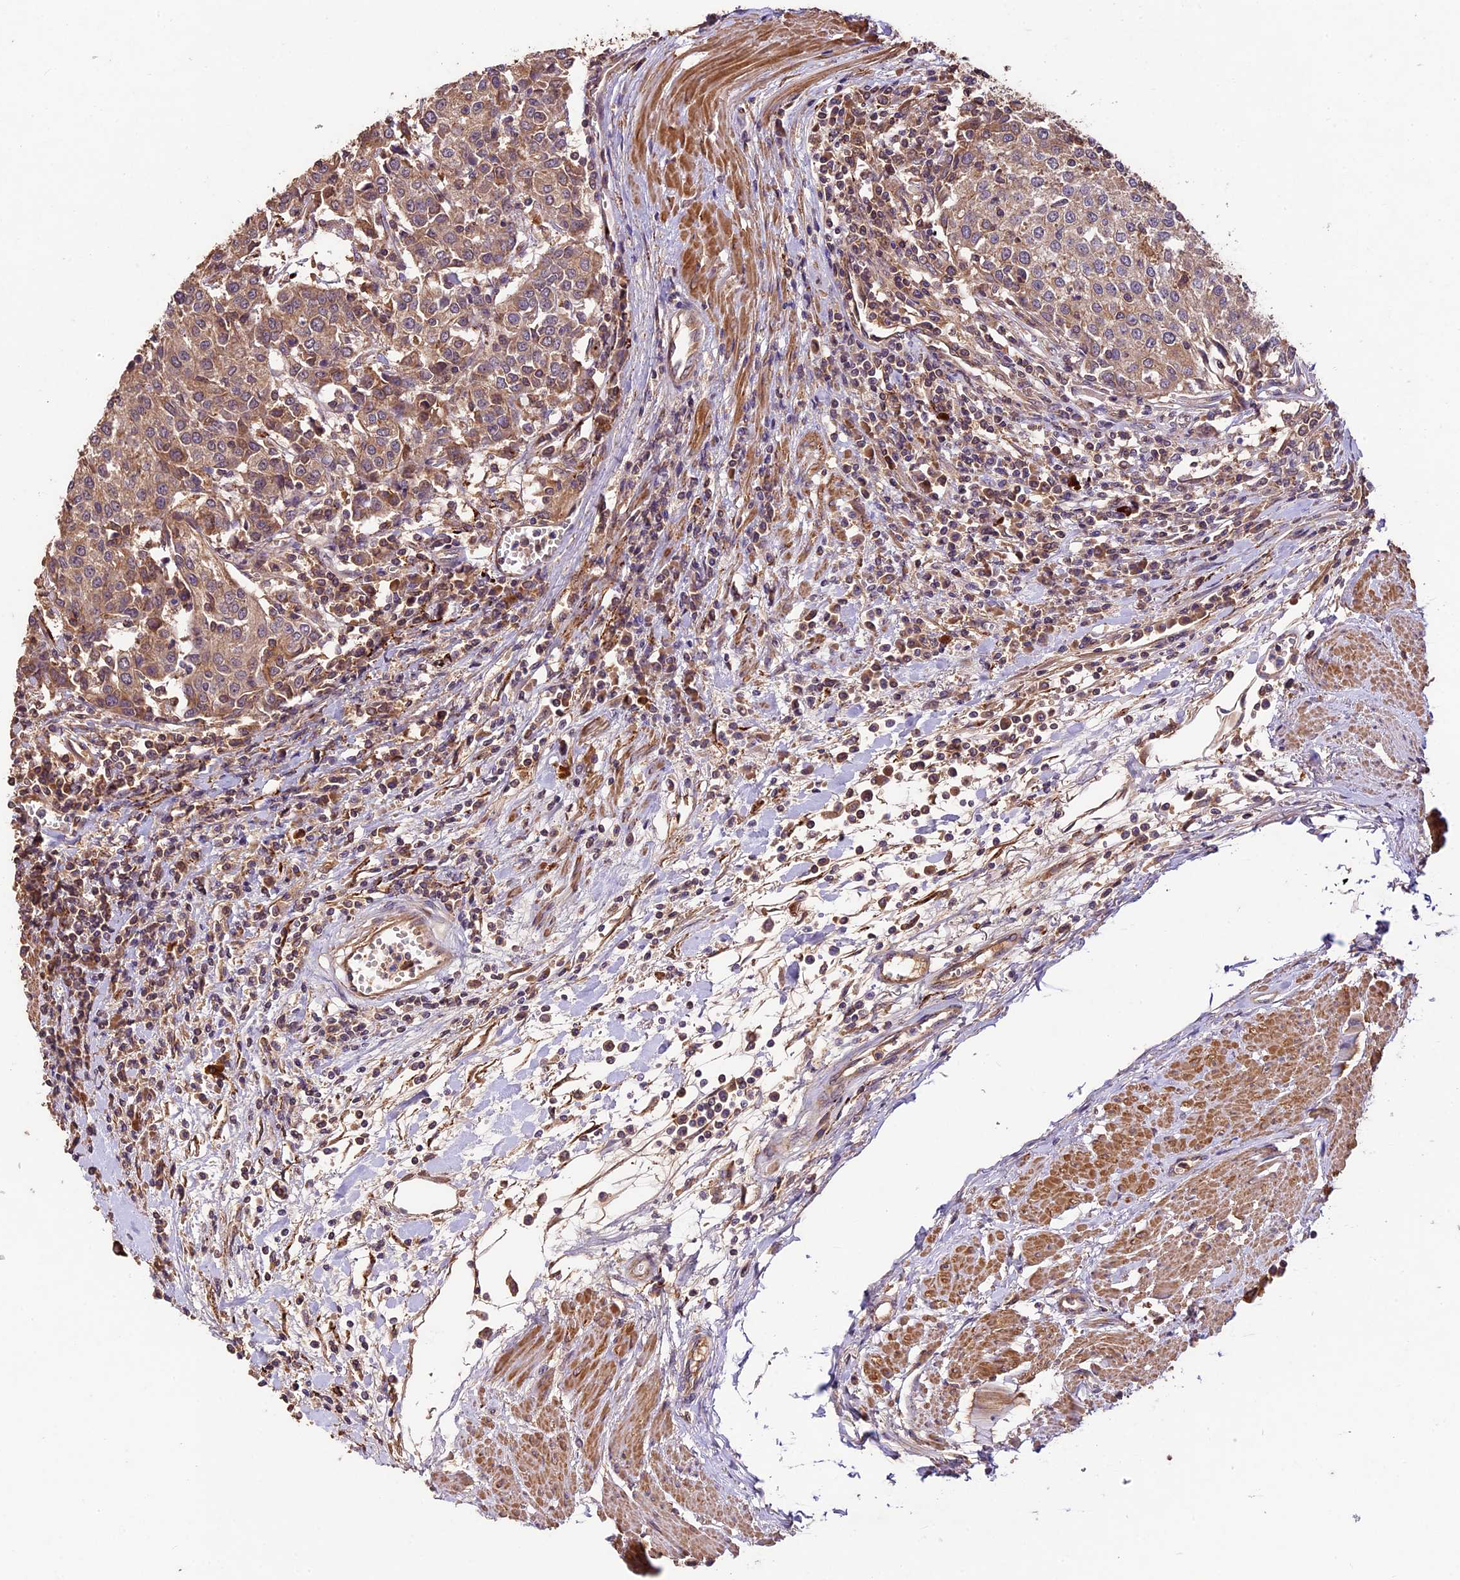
{"staining": {"intensity": "weak", "quantity": ">75%", "location": "cytoplasmic/membranous"}, "tissue": "urothelial cancer", "cell_type": "Tumor cells", "image_type": "cancer", "snomed": [{"axis": "morphology", "description": "Urothelial carcinoma, High grade"}, {"axis": "topography", "description": "Urinary bladder"}], "caption": "DAB (3,3'-diaminobenzidine) immunohistochemical staining of urothelial cancer displays weak cytoplasmic/membranous protein staining in about >75% of tumor cells. Ihc stains the protein in brown and the nuclei are stained blue.", "gene": "CRLF1", "patient": {"sex": "female", "age": 85}}